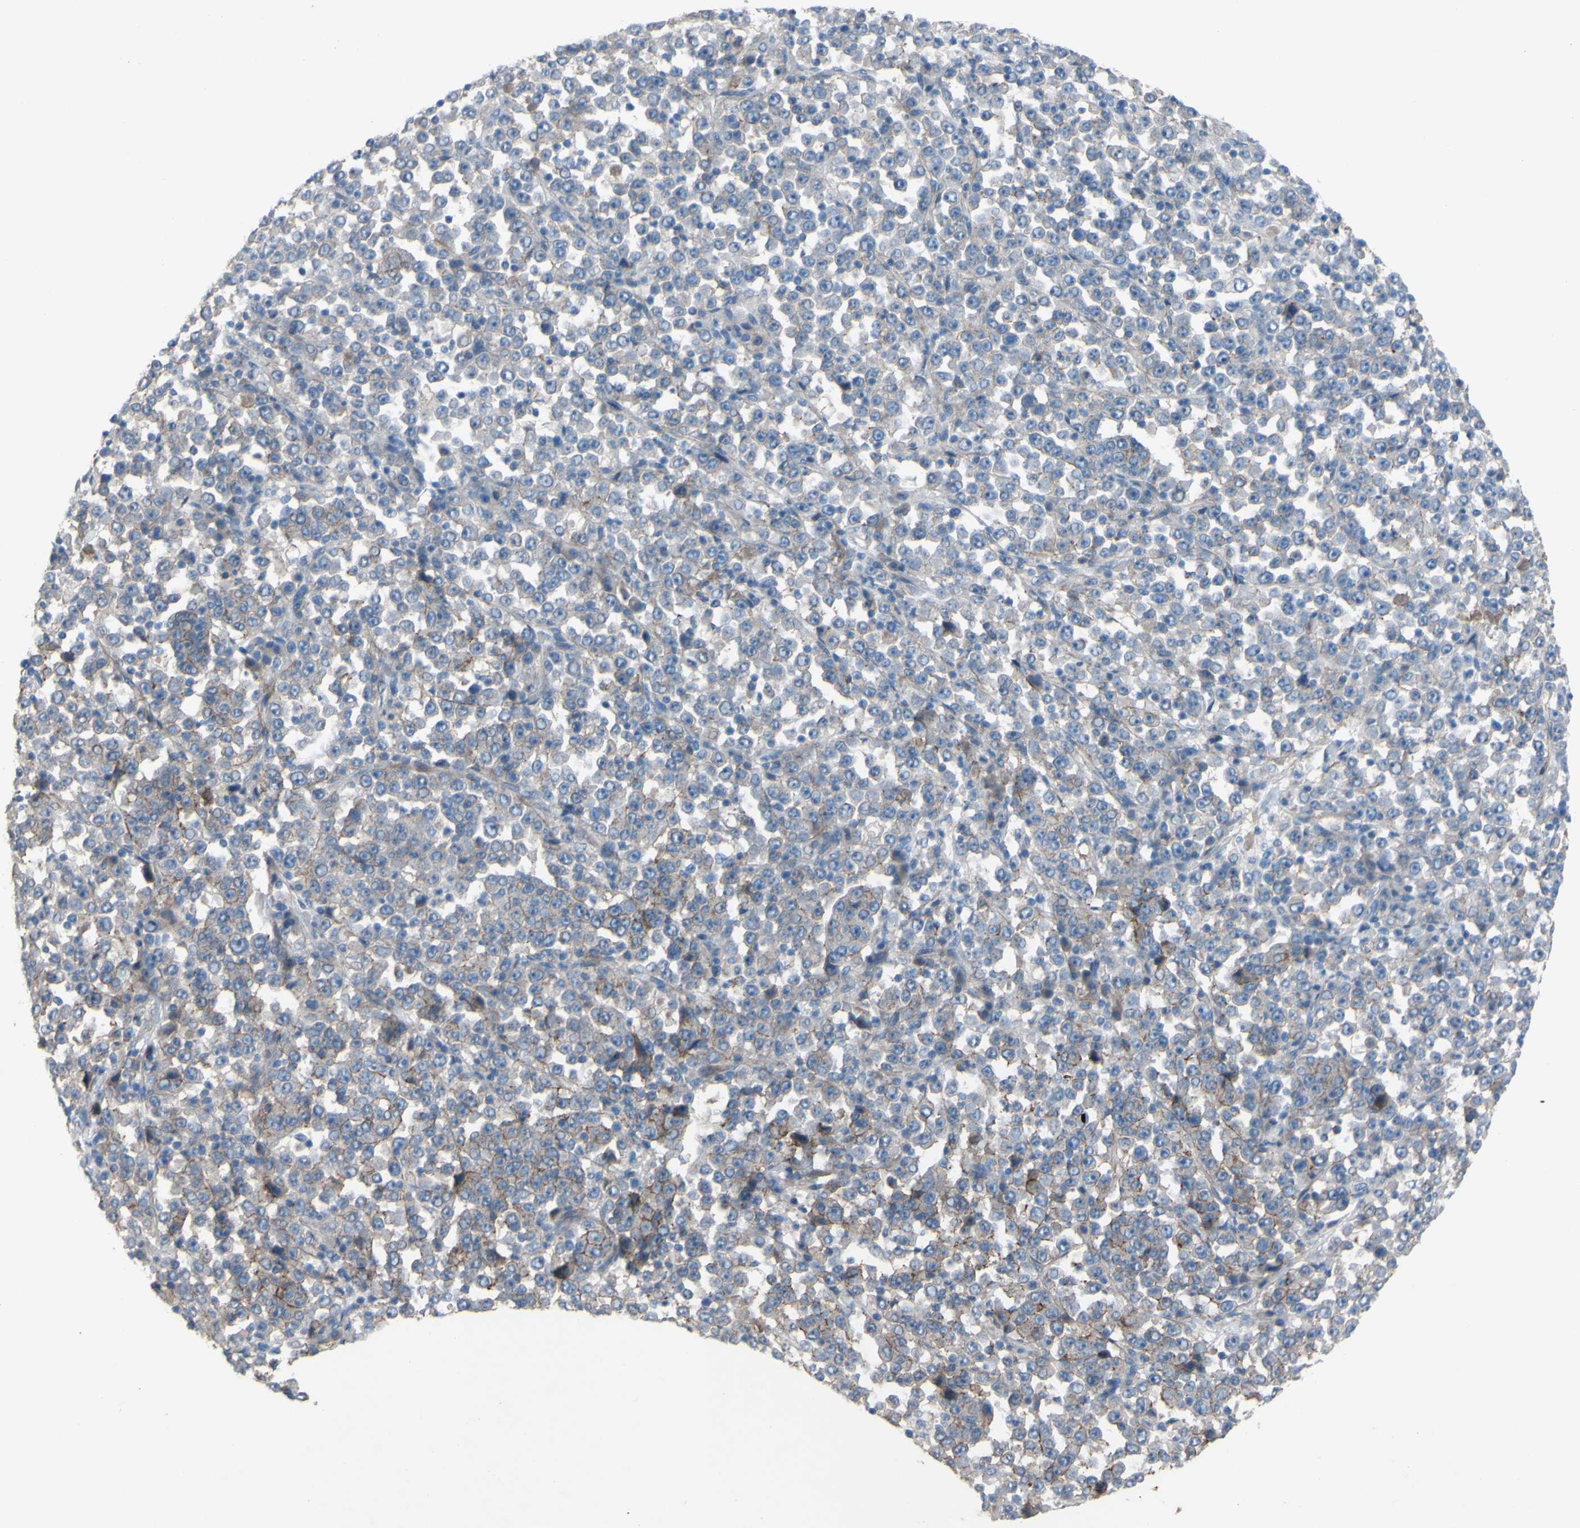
{"staining": {"intensity": "moderate", "quantity": "<25%", "location": "cytoplasmic/membranous"}, "tissue": "stomach cancer", "cell_type": "Tumor cells", "image_type": "cancer", "snomed": [{"axis": "morphology", "description": "Normal tissue, NOS"}, {"axis": "morphology", "description": "Adenocarcinoma, NOS"}, {"axis": "topography", "description": "Stomach, upper"}, {"axis": "topography", "description": "Stomach"}], "caption": "This histopathology image exhibits immunohistochemistry (IHC) staining of human adenocarcinoma (stomach), with low moderate cytoplasmic/membranous positivity in about <25% of tumor cells.", "gene": "CDCP1", "patient": {"sex": "male", "age": 59}}